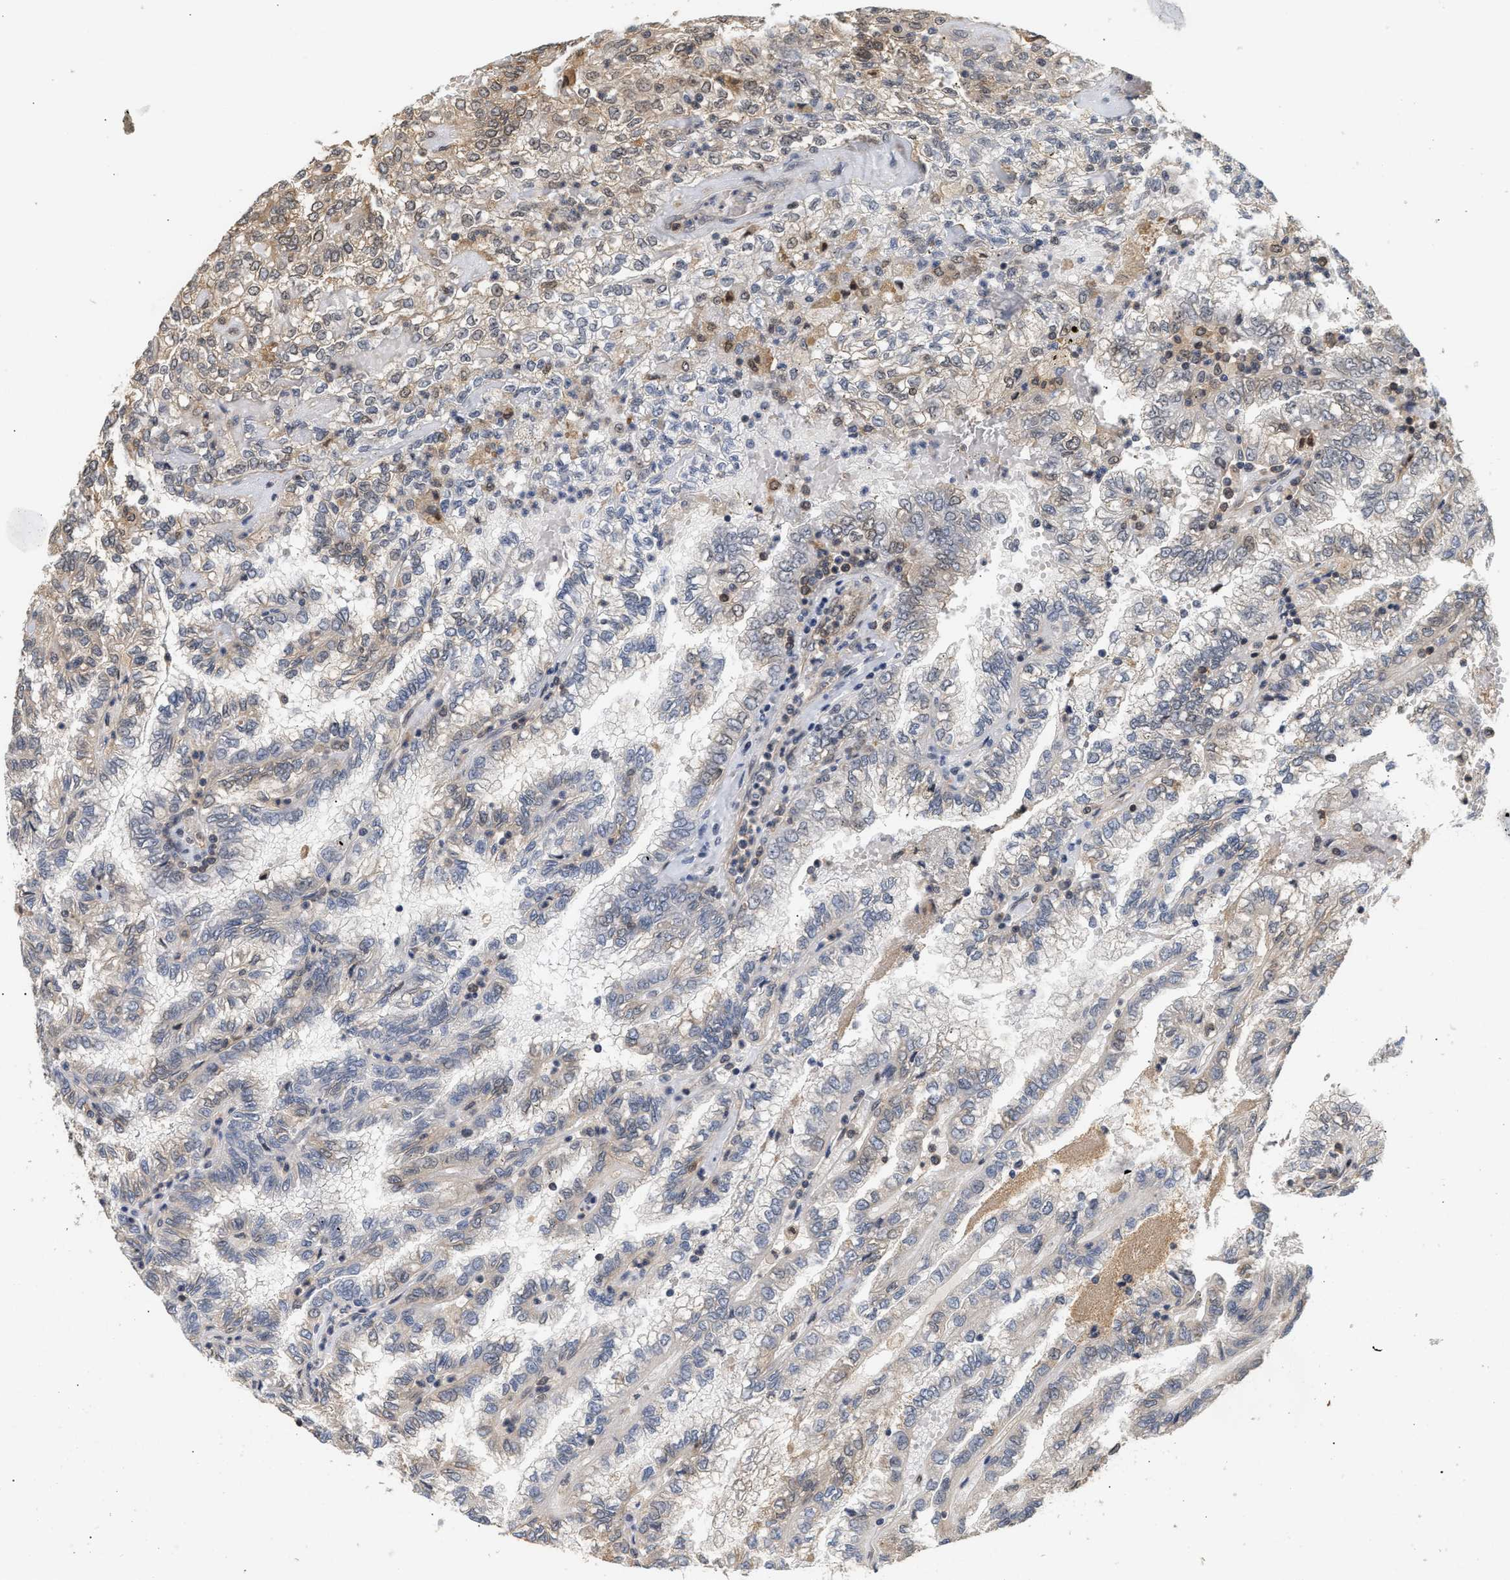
{"staining": {"intensity": "negative", "quantity": "none", "location": "none"}, "tissue": "renal cancer", "cell_type": "Tumor cells", "image_type": "cancer", "snomed": [{"axis": "morphology", "description": "Inflammation, NOS"}, {"axis": "morphology", "description": "Adenocarcinoma, NOS"}, {"axis": "topography", "description": "Kidney"}], "caption": "Image shows no significant protein expression in tumor cells of adenocarcinoma (renal). The staining is performed using DAB (3,3'-diaminobenzidine) brown chromogen with nuclei counter-stained in using hematoxylin.", "gene": "ABHD5", "patient": {"sex": "male", "age": 68}}